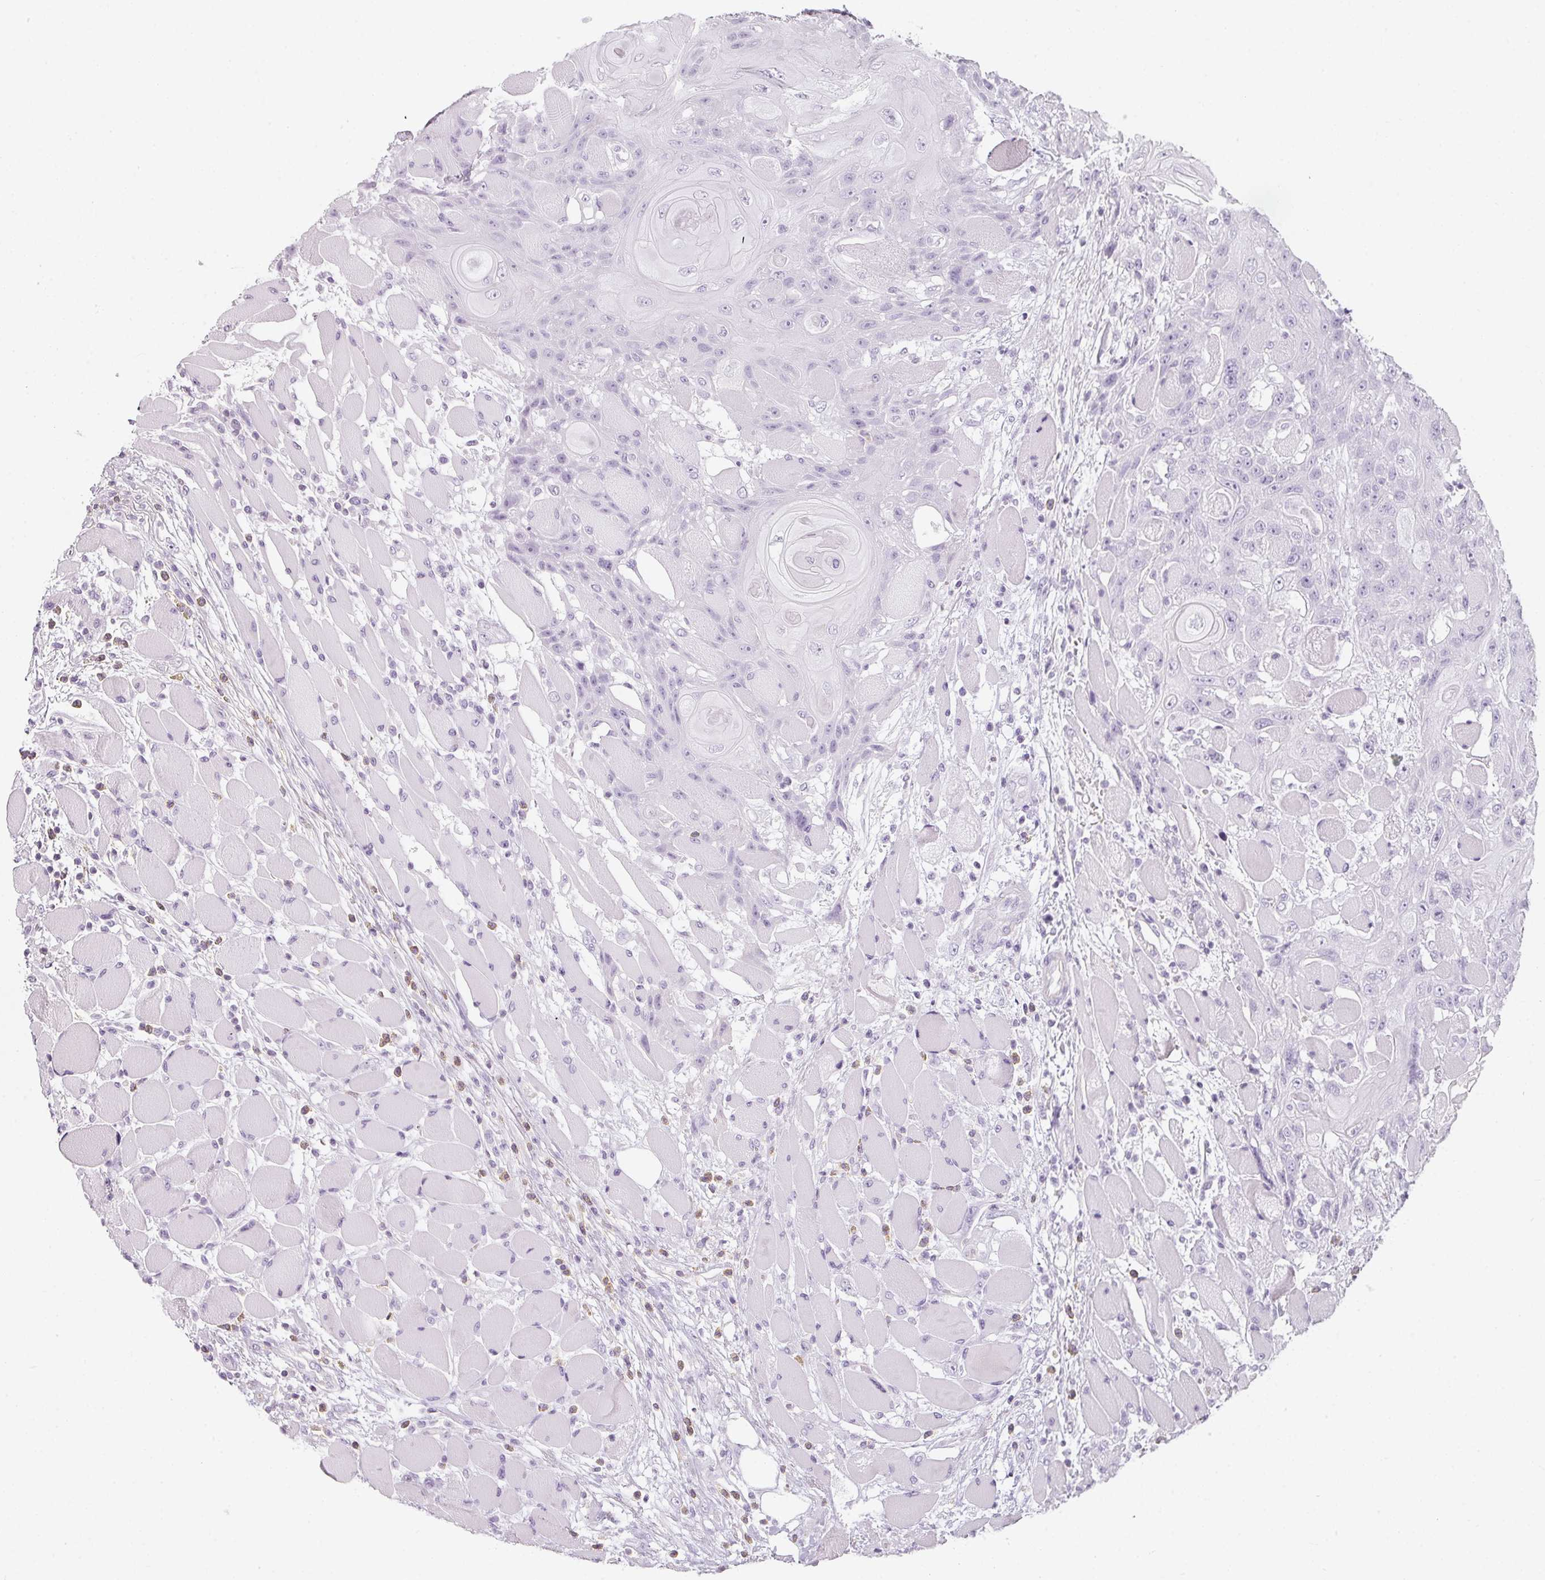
{"staining": {"intensity": "negative", "quantity": "none", "location": "none"}, "tissue": "head and neck cancer", "cell_type": "Tumor cells", "image_type": "cancer", "snomed": [{"axis": "morphology", "description": "Squamous cell carcinoma, NOS"}, {"axis": "topography", "description": "Head-Neck"}], "caption": "Human squamous cell carcinoma (head and neck) stained for a protein using IHC exhibits no positivity in tumor cells.", "gene": "TMEM42", "patient": {"sex": "female", "age": 43}}